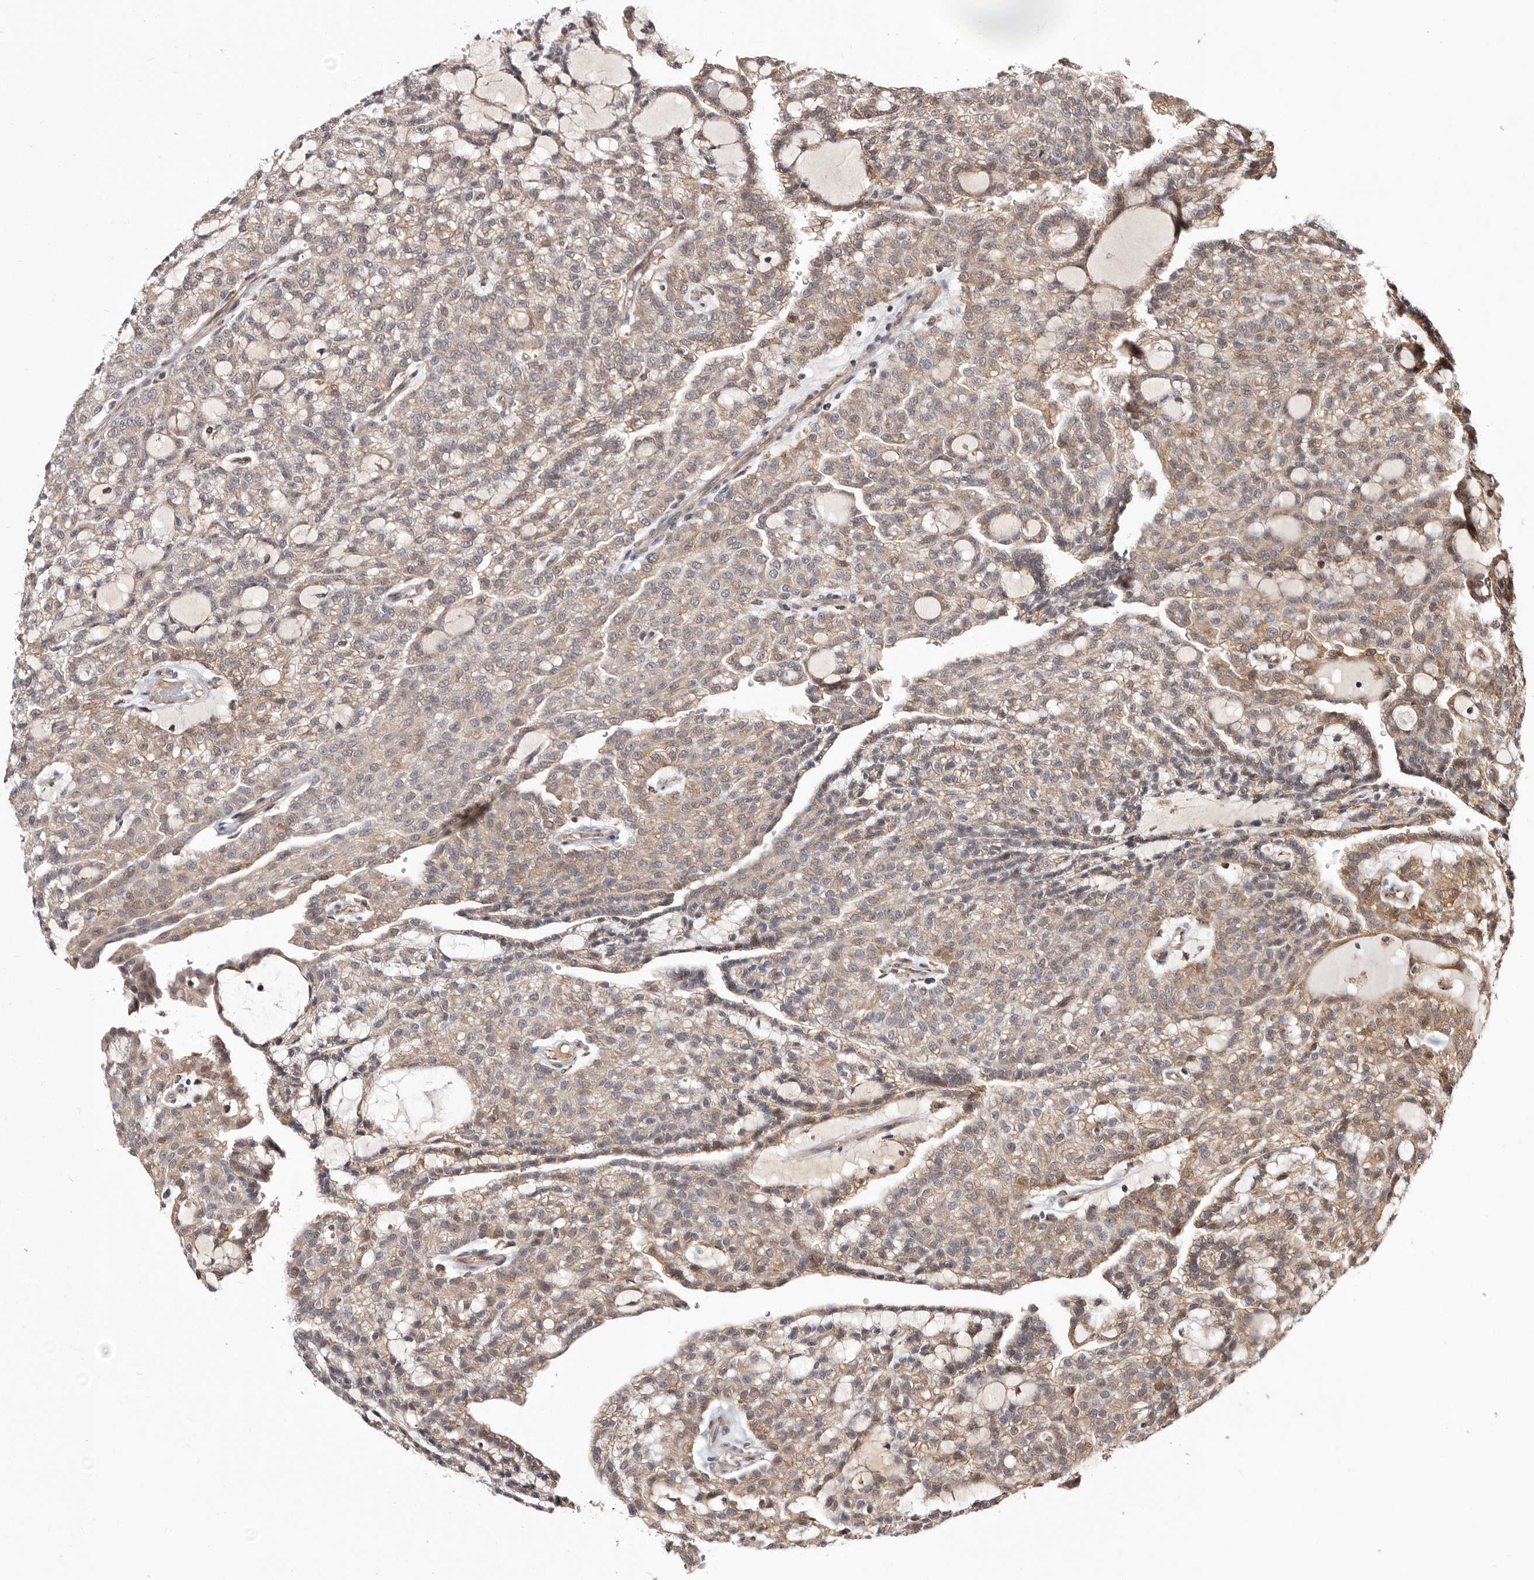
{"staining": {"intensity": "weak", "quantity": "25%-75%", "location": "cytoplasmic/membranous"}, "tissue": "renal cancer", "cell_type": "Tumor cells", "image_type": "cancer", "snomed": [{"axis": "morphology", "description": "Adenocarcinoma, NOS"}, {"axis": "topography", "description": "Kidney"}], "caption": "About 25%-75% of tumor cells in adenocarcinoma (renal) display weak cytoplasmic/membranous protein positivity as visualized by brown immunohistochemical staining.", "gene": "RRM2B", "patient": {"sex": "male", "age": 63}}